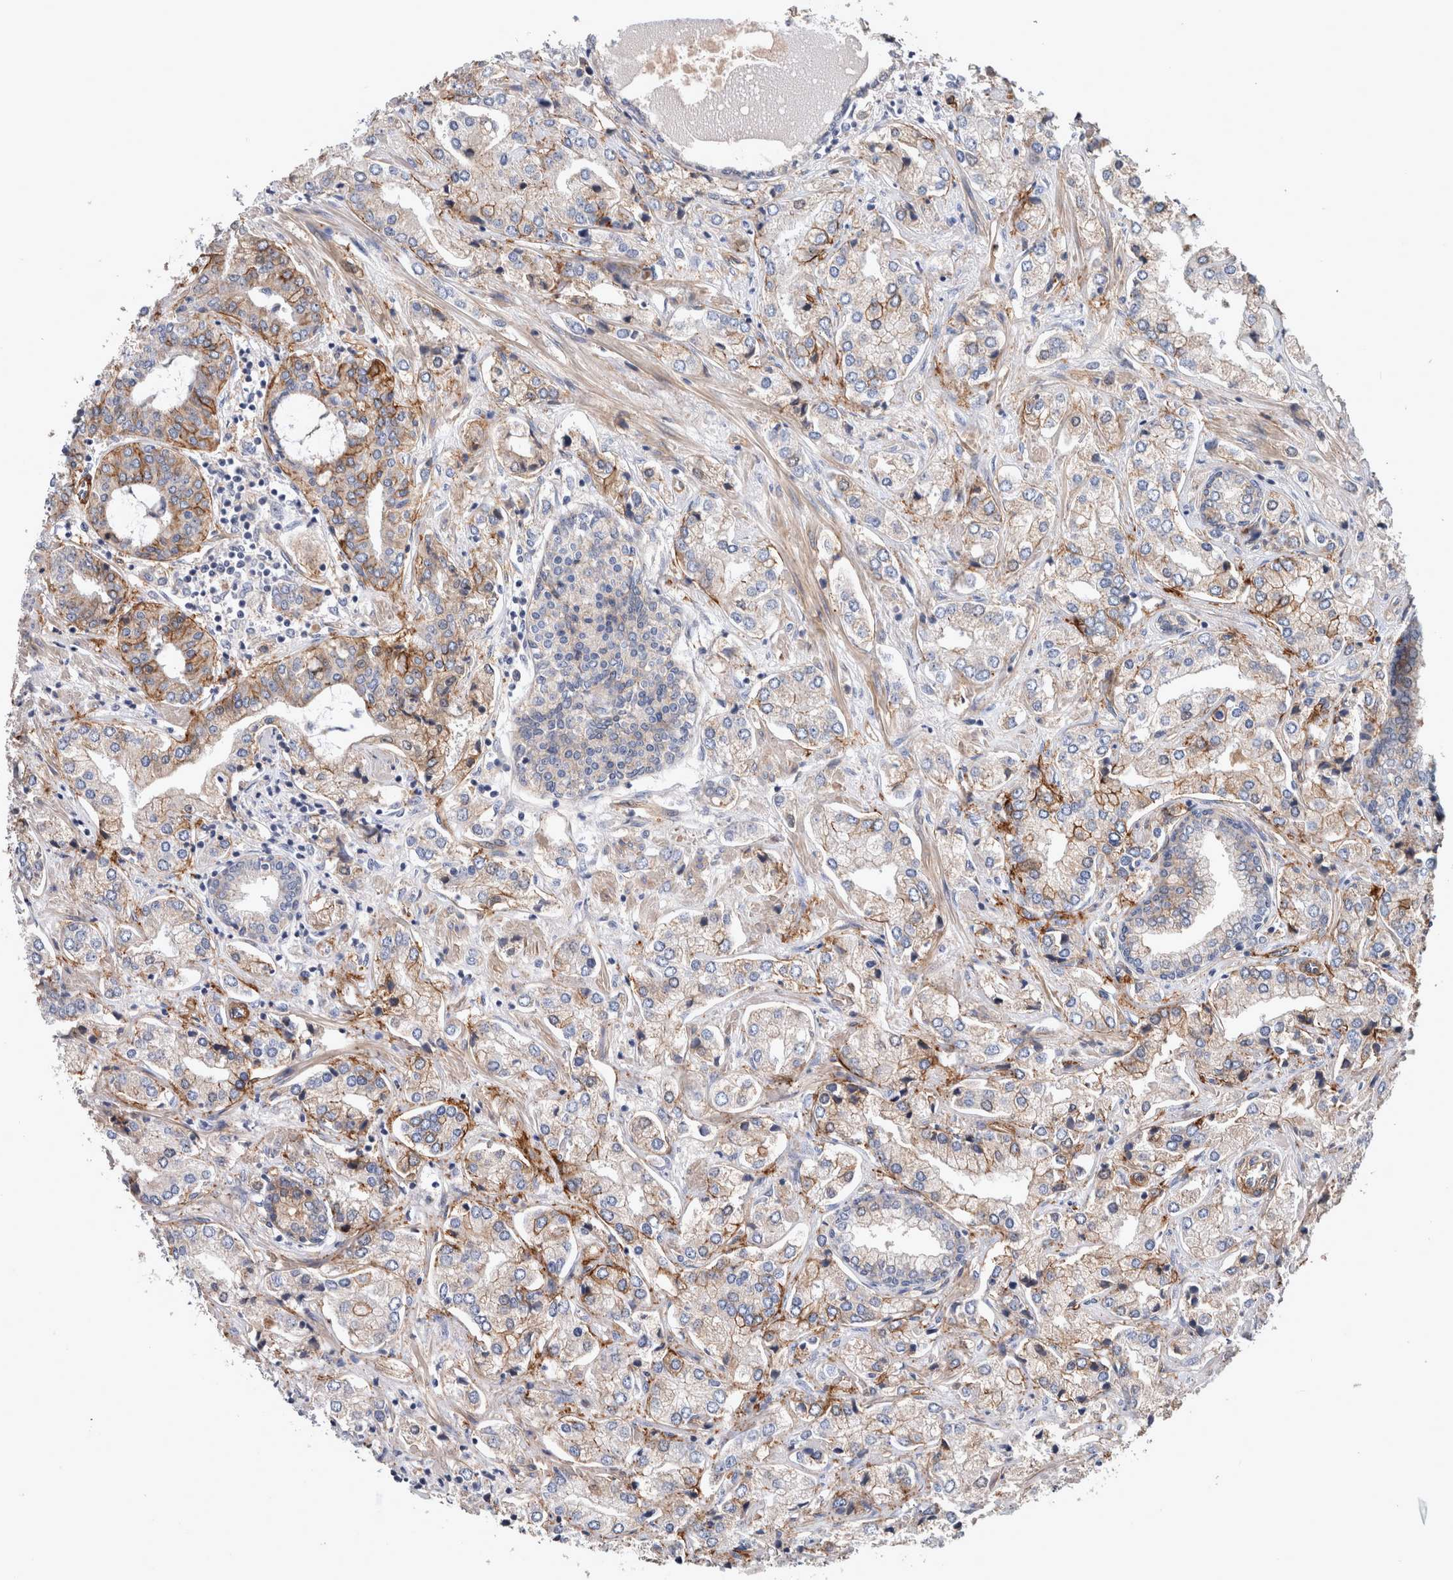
{"staining": {"intensity": "moderate", "quantity": "25%-75%", "location": "cytoplasmic/membranous"}, "tissue": "prostate cancer", "cell_type": "Tumor cells", "image_type": "cancer", "snomed": [{"axis": "morphology", "description": "Adenocarcinoma, High grade"}, {"axis": "topography", "description": "Prostate"}], "caption": "Prostate cancer stained with a protein marker shows moderate staining in tumor cells.", "gene": "BCAM", "patient": {"sex": "male", "age": 66}}